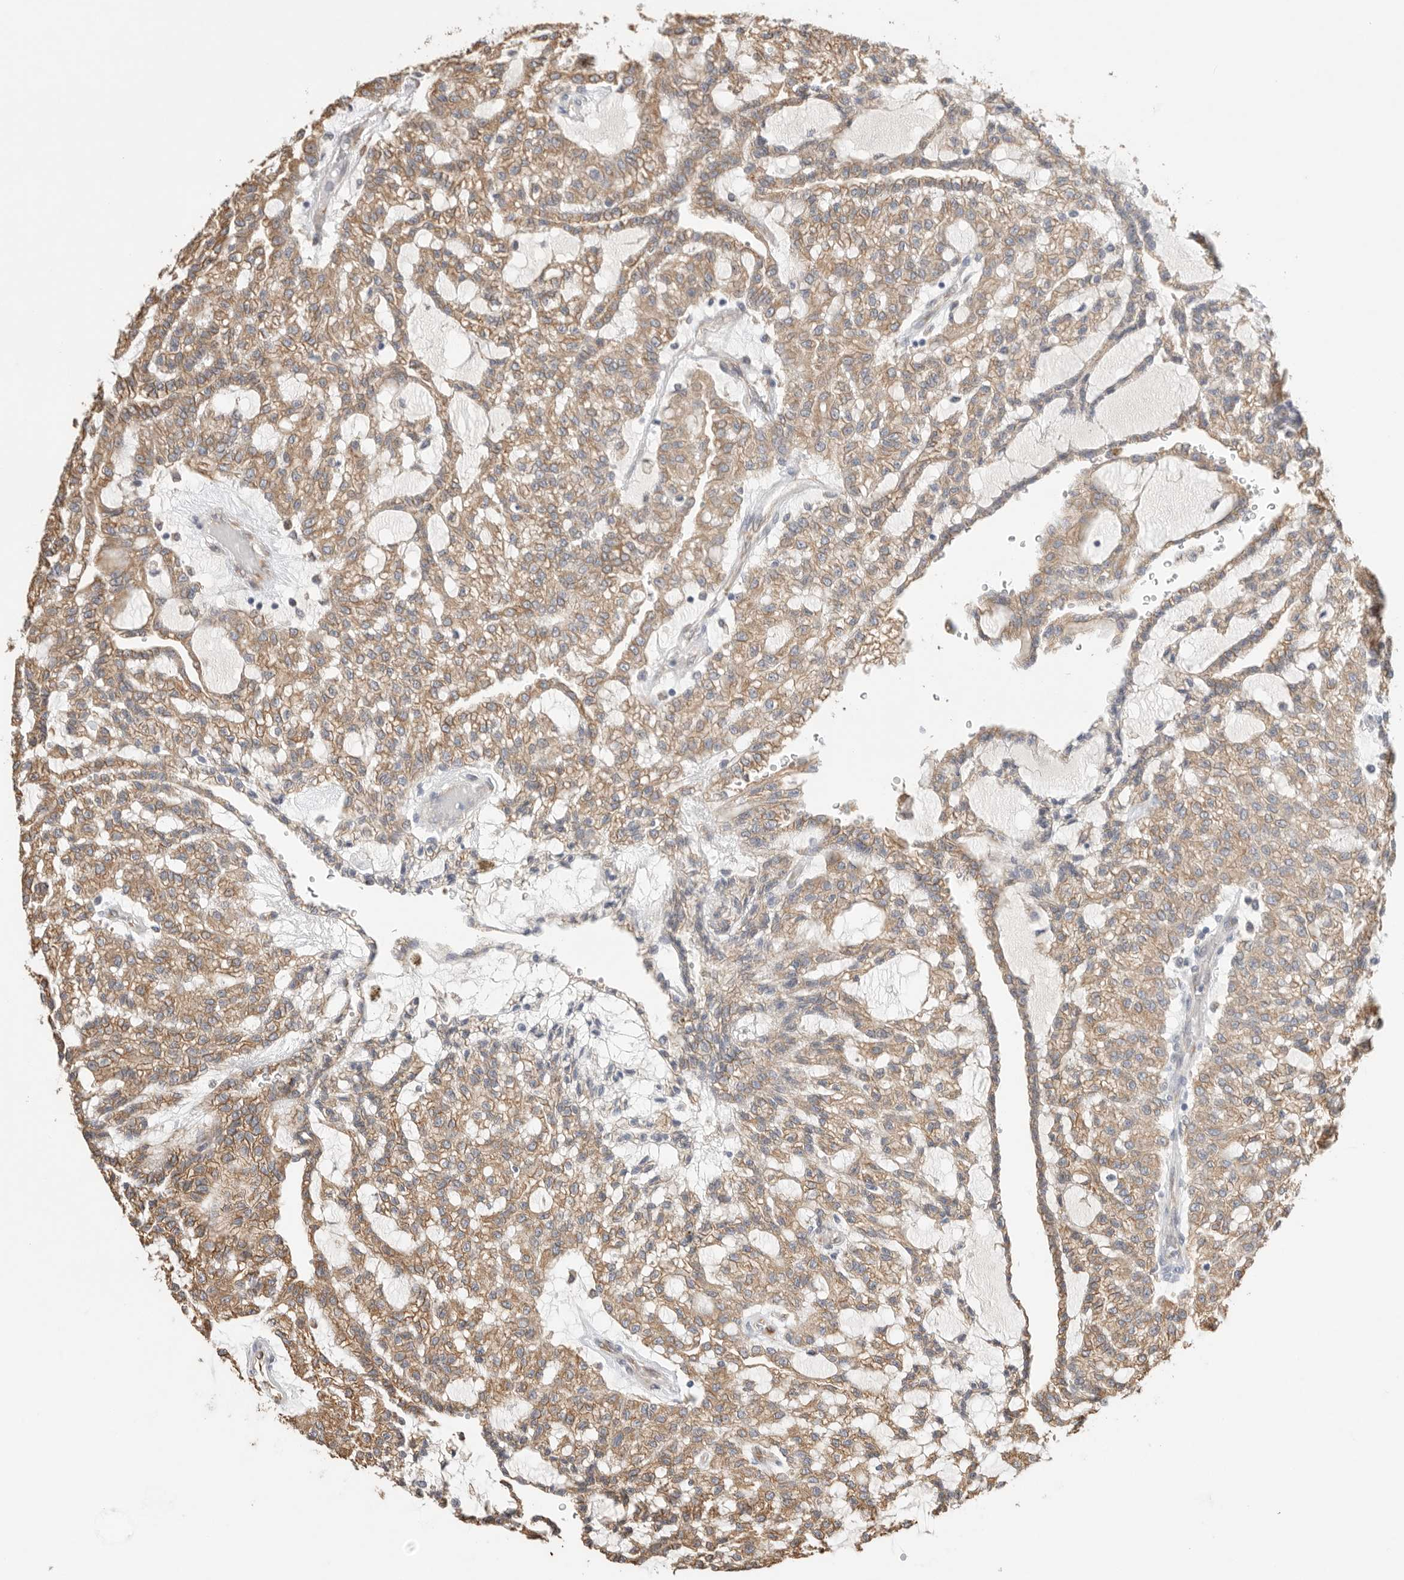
{"staining": {"intensity": "moderate", "quantity": ">75%", "location": "cytoplasmic/membranous"}, "tissue": "renal cancer", "cell_type": "Tumor cells", "image_type": "cancer", "snomed": [{"axis": "morphology", "description": "Adenocarcinoma, NOS"}, {"axis": "topography", "description": "Kidney"}], "caption": "A high-resolution histopathology image shows IHC staining of renal adenocarcinoma, which displays moderate cytoplasmic/membranous staining in about >75% of tumor cells.", "gene": "BLOC1S5", "patient": {"sex": "male", "age": 63}}